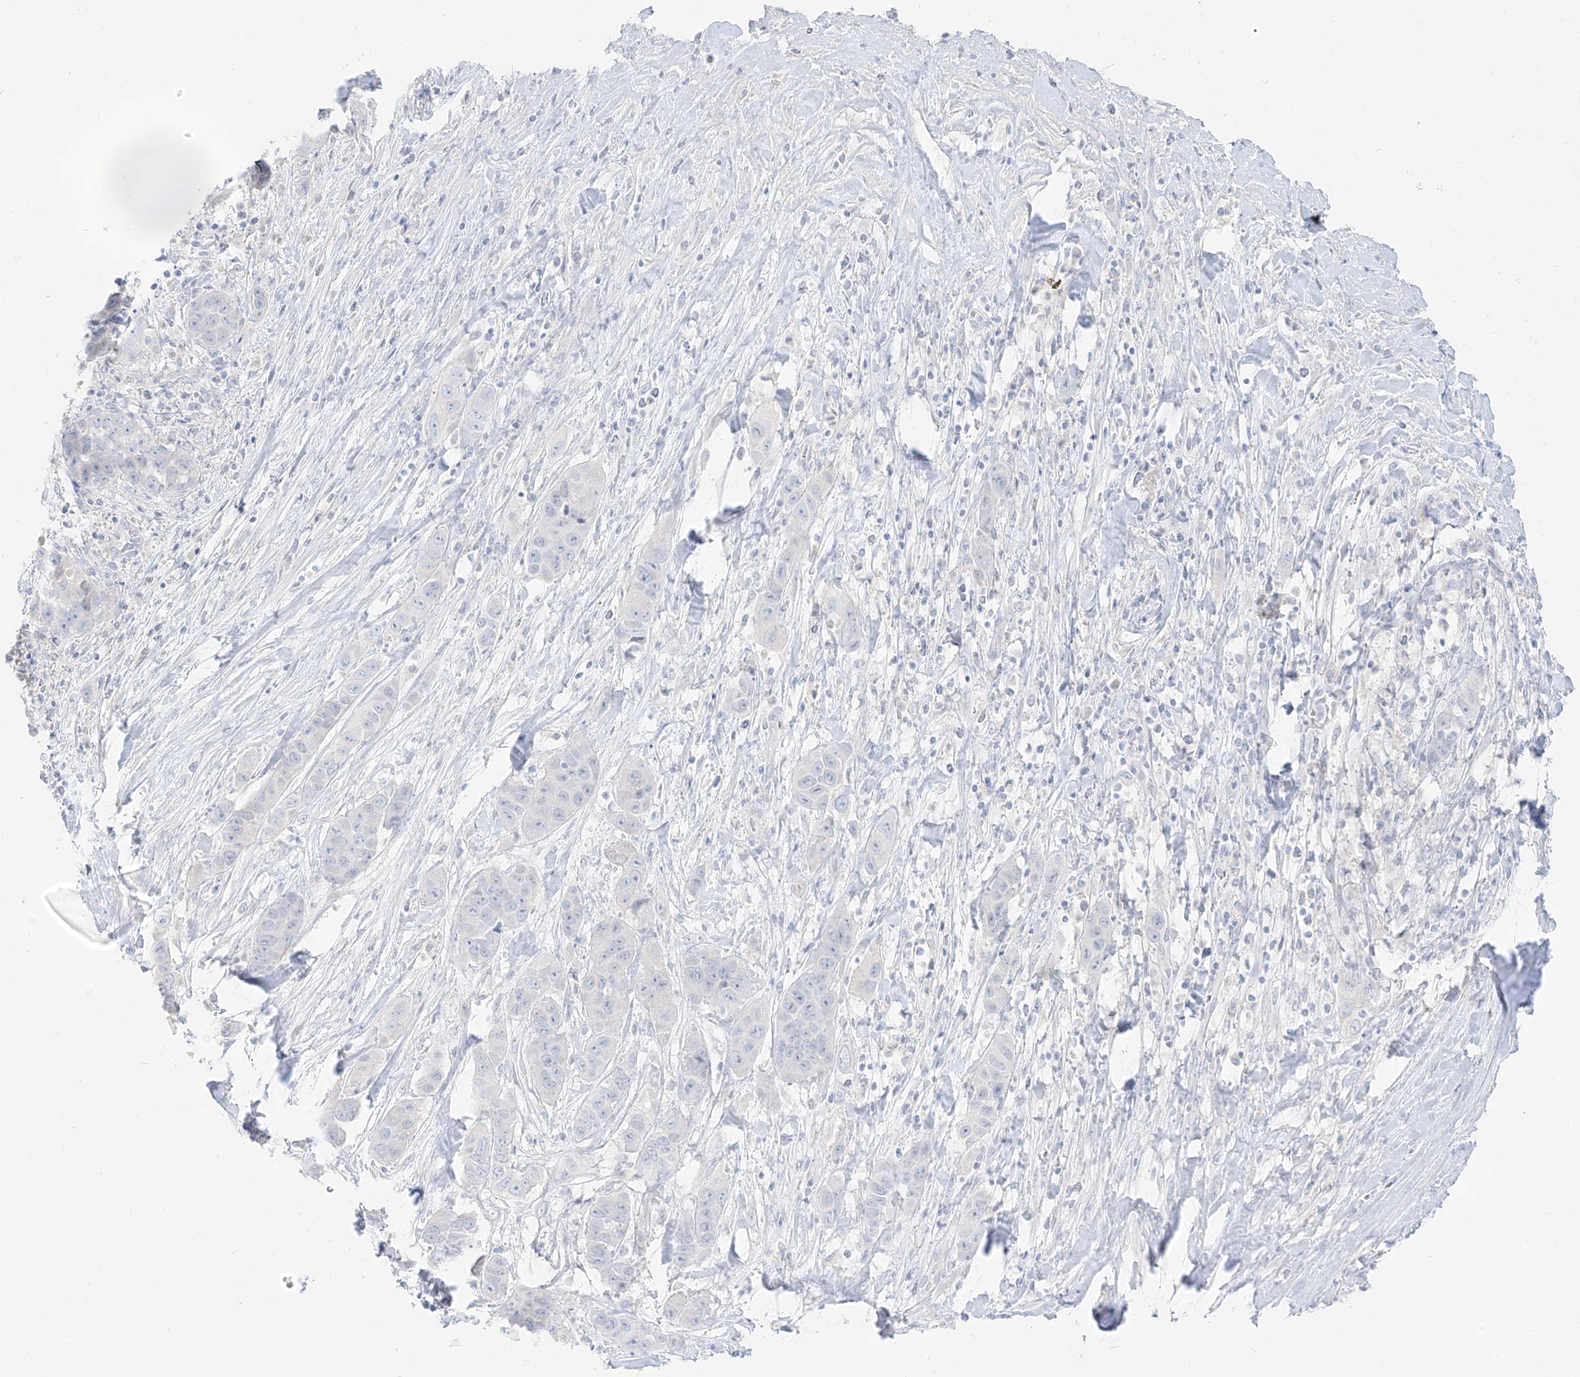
{"staining": {"intensity": "negative", "quantity": "none", "location": "none"}, "tissue": "liver cancer", "cell_type": "Tumor cells", "image_type": "cancer", "snomed": [{"axis": "morphology", "description": "Cholangiocarcinoma"}, {"axis": "topography", "description": "Liver"}], "caption": "The IHC image has no significant positivity in tumor cells of liver cholangiocarcinoma tissue.", "gene": "ARHGEF40", "patient": {"sex": "female", "age": 52}}